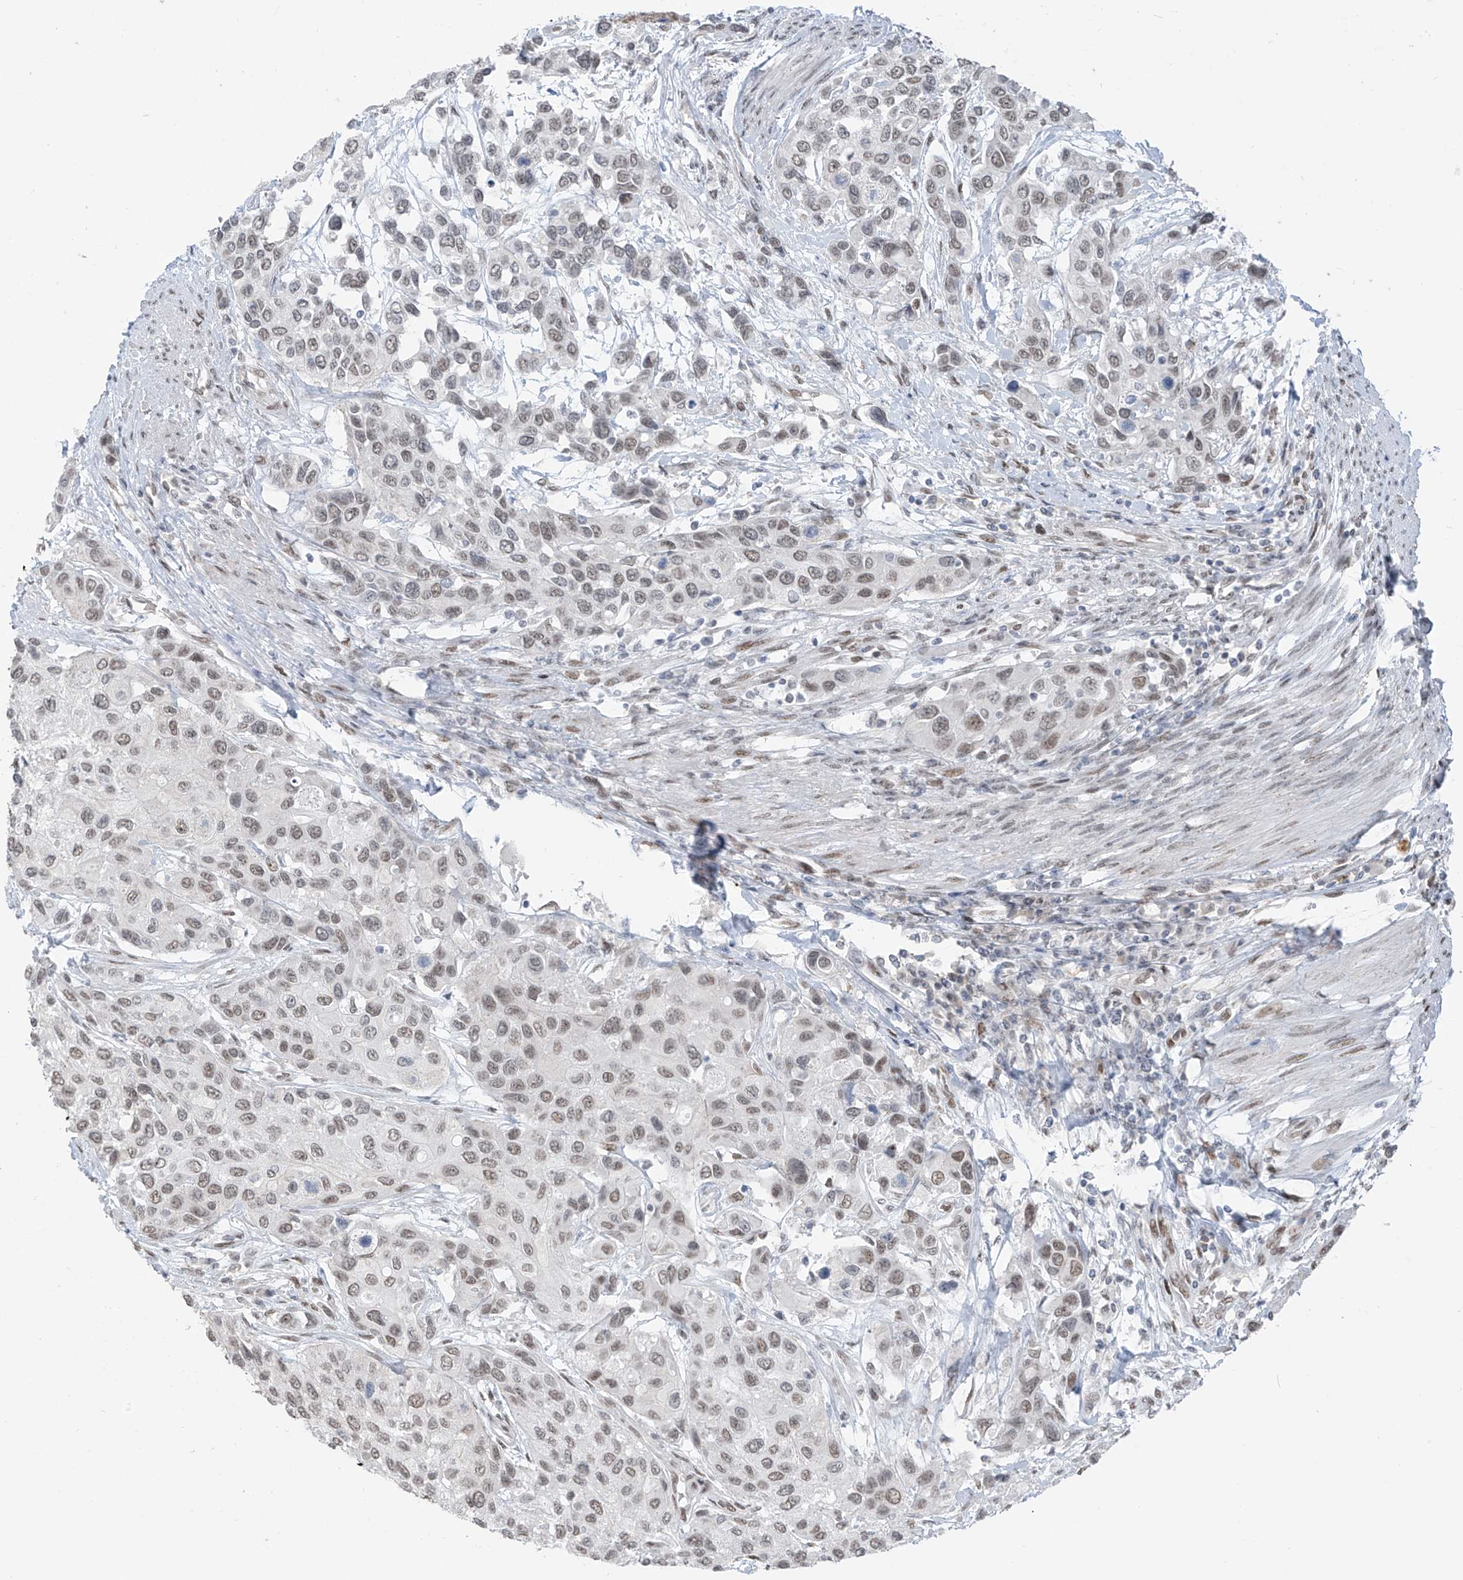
{"staining": {"intensity": "weak", "quantity": ">75%", "location": "nuclear"}, "tissue": "urothelial cancer", "cell_type": "Tumor cells", "image_type": "cancer", "snomed": [{"axis": "morphology", "description": "Normal tissue, NOS"}, {"axis": "morphology", "description": "Urothelial carcinoma, High grade"}, {"axis": "topography", "description": "Vascular tissue"}, {"axis": "topography", "description": "Urinary bladder"}], "caption": "Immunohistochemistry (IHC) micrograph of human urothelial carcinoma (high-grade) stained for a protein (brown), which reveals low levels of weak nuclear staining in about >75% of tumor cells.", "gene": "MCM9", "patient": {"sex": "female", "age": 56}}